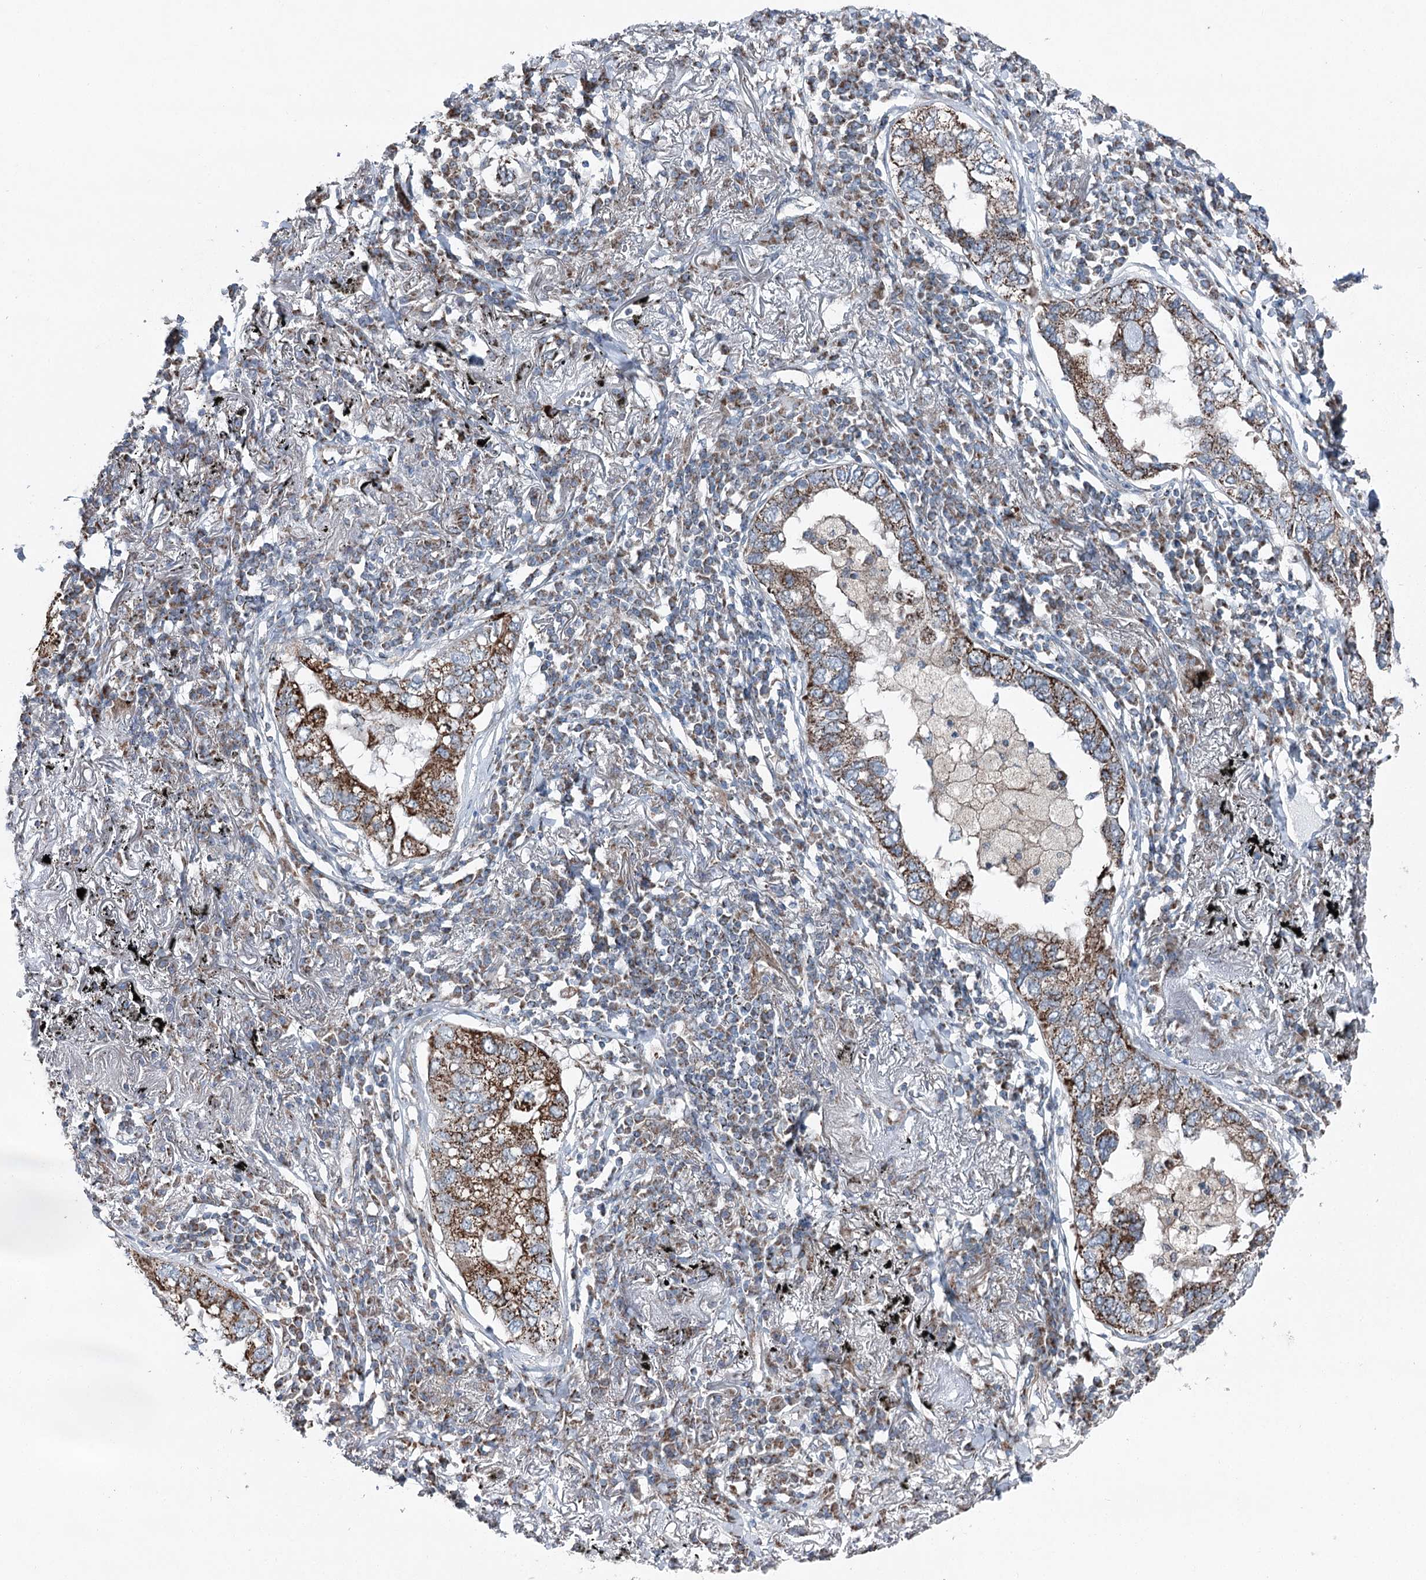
{"staining": {"intensity": "strong", "quantity": ">75%", "location": "cytoplasmic/membranous"}, "tissue": "lung cancer", "cell_type": "Tumor cells", "image_type": "cancer", "snomed": [{"axis": "morphology", "description": "Adenocarcinoma, NOS"}, {"axis": "topography", "description": "Lung"}], "caption": "An immunohistochemistry (IHC) micrograph of tumor tissue is shown. Protein staining in brown shows strong cytoplasmic/membranous positivity in lung cancer within tumor cells.", "gene": "UCN3", "patient": {"sex": "male", "age": 65}}